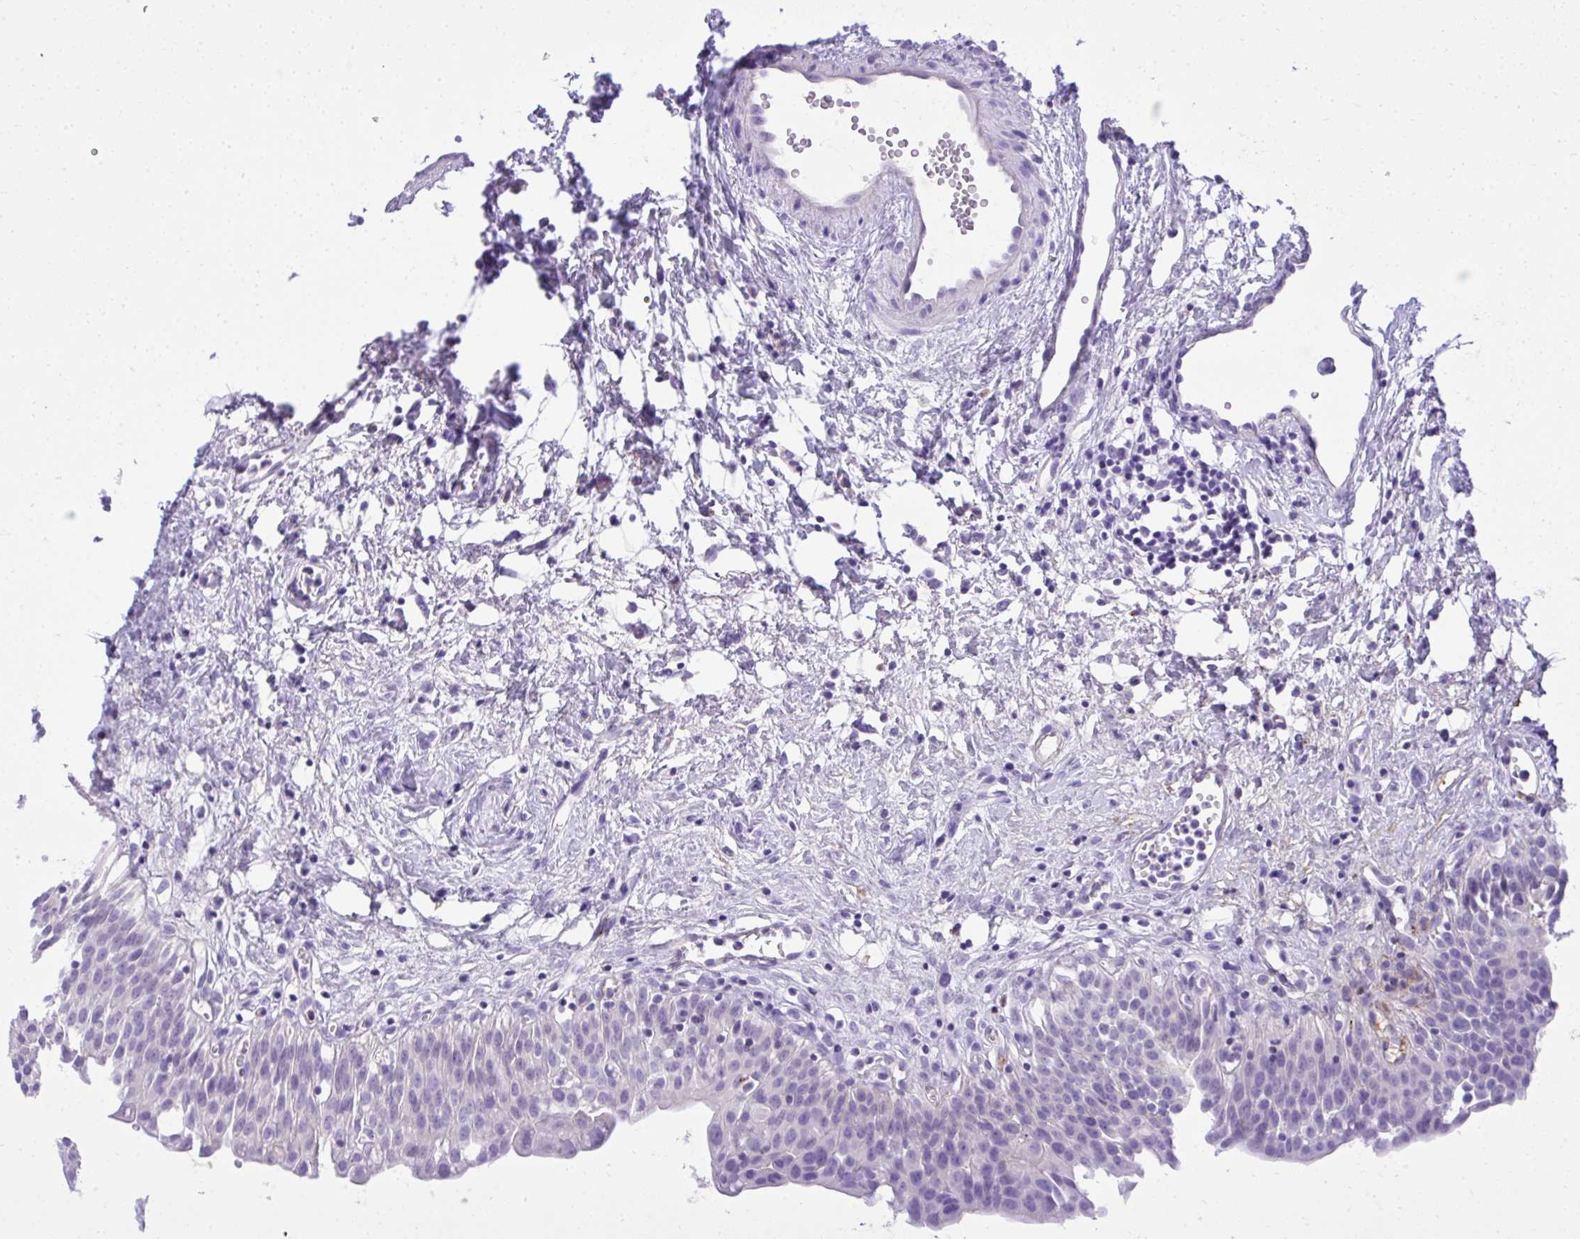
{"staining": {"intensity": "negative", "quantity": "none", "location": "none"}, "tissue": "urinary bladder", "cell_type": "Urothelial cells", "image_type": "normal", "snomed": [{"axis": "morphology", "description": "Normal tissue, NOS"}, {"axis": "topography", "description": "Urinary bladder"}], "caption": "The photomicrograph demonstrates no staining of urothelial cells in normal urinary bladder. (Immunohistochemistry (ihc), brightfield microscopy, high magnification).", "gene": "ST6GALNAC3", "patient": {"sex": "male", "age": 51}}